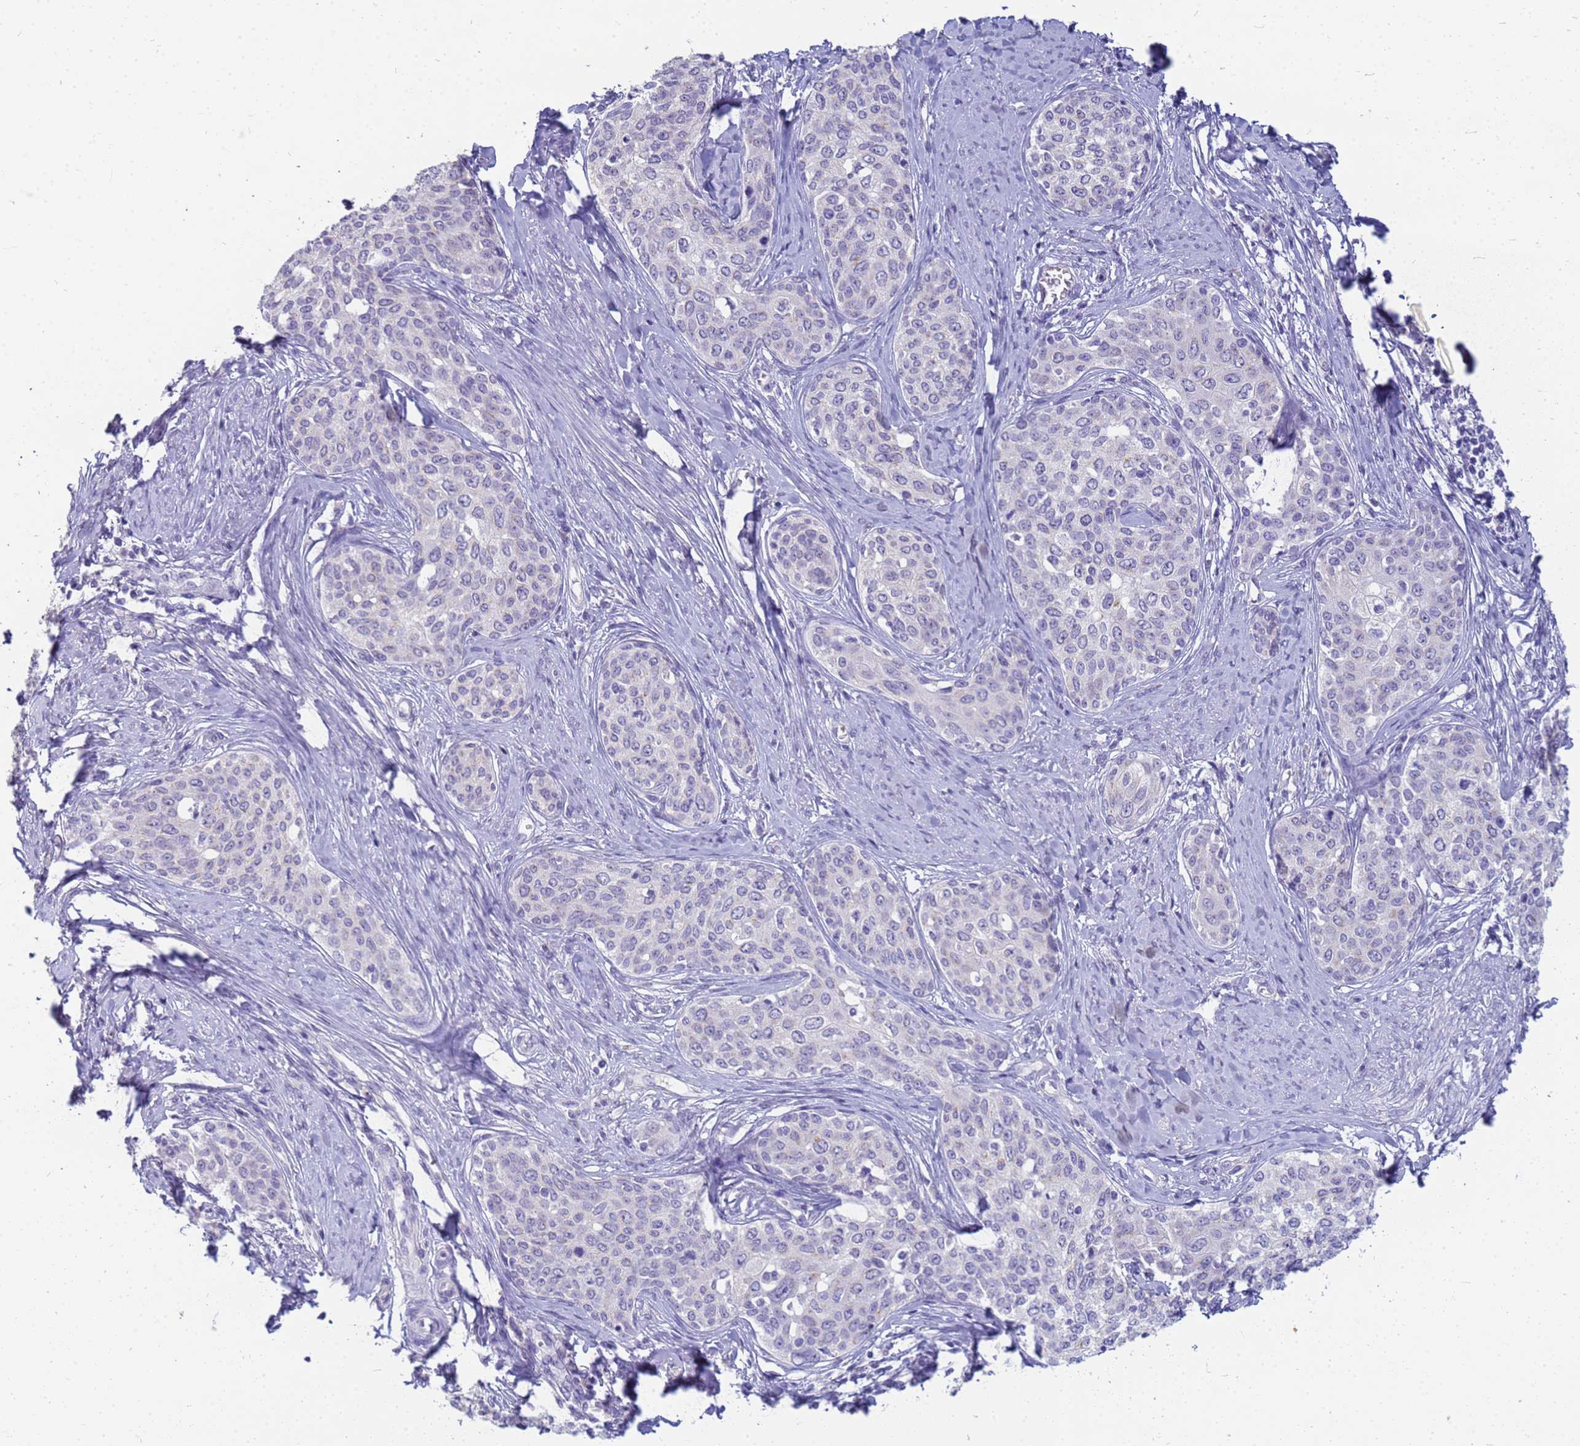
{"staining": {"intensity": "negative", "quantity": "none", "location": "none"}, "tissue": "cervical cancer", "cell_type": "Tumor cells", "image_type": "cancer", "snomed": [{"axis": "morphology", "description": "Squamous cell carcinoma, NOS"}, {"axis": "morphology", "description": "Adenocarcinoma, NOS"}, {"axis": "topography", "description": "Cervix"}], "caption": "The image exhibits no significant positivity in tumor cells of cervical cancer. Brightfield microscopy of immunohistochemistry stained with DAB (3,3'-diaminobenzidine) (brown) and hematoxylin (blue), captured at high magnification.", "gene": "B3GNT8", "patient": {"sex": "female", "age": 52}}